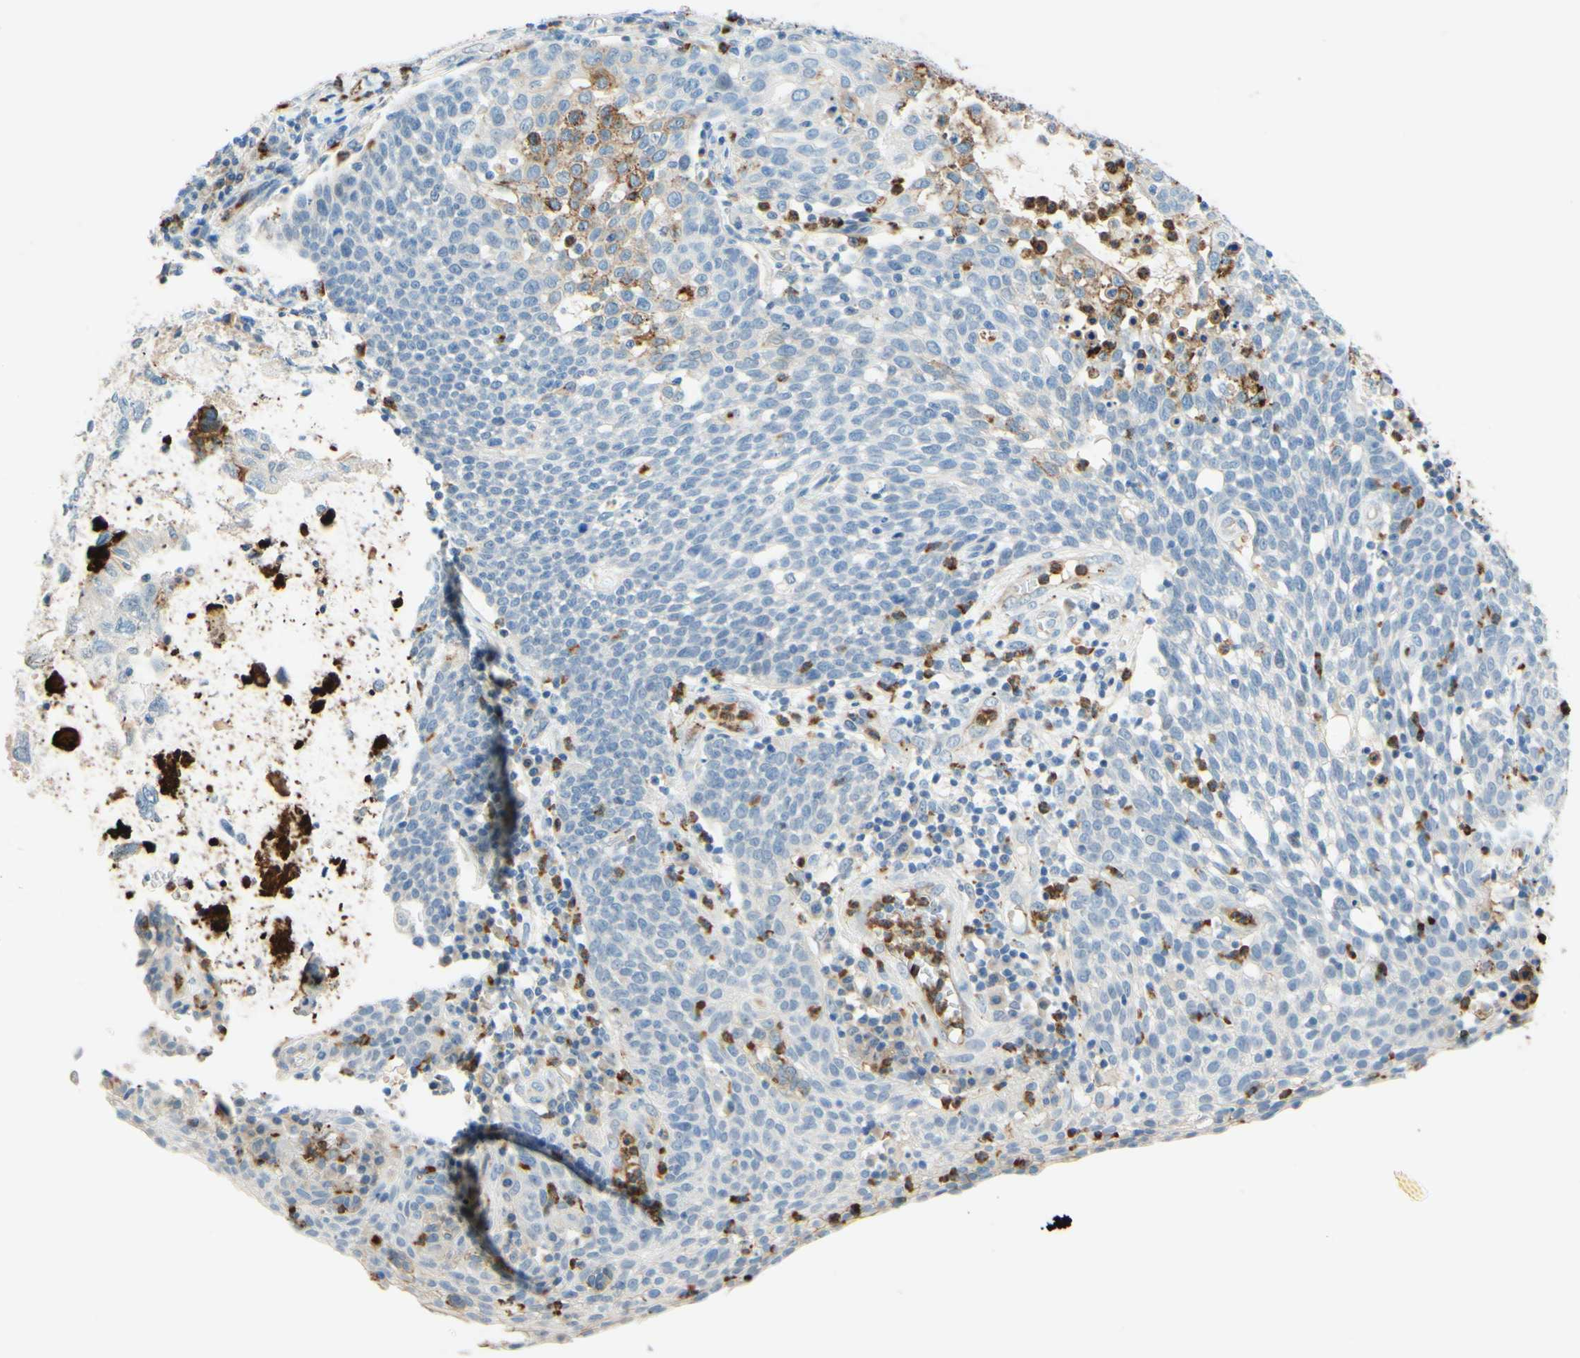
{"staining": {"intensity": "moderate", "quantity": "<25%", "location": "cytoplasmic/membranous"}, "tissue": "cervical cancer", "cell_type": "Tumor cells", "image_type": "cancer", "snomed": [{"axis": "morphology", "description": "Squamous cell carcinoma, NOS"}, {"axis": "topography", "description": "Cervix"}], "caption": "DAB (3,3'-diaminobenzidine) immunohistochemical staining of squamous cell carcinoma (cervical) displays moderate cytoplasmic/membranous protein positivity in approximately <25% of tumor cells.", "gene": "TREM2", "patient": {"sex": "female", "age": 34}}